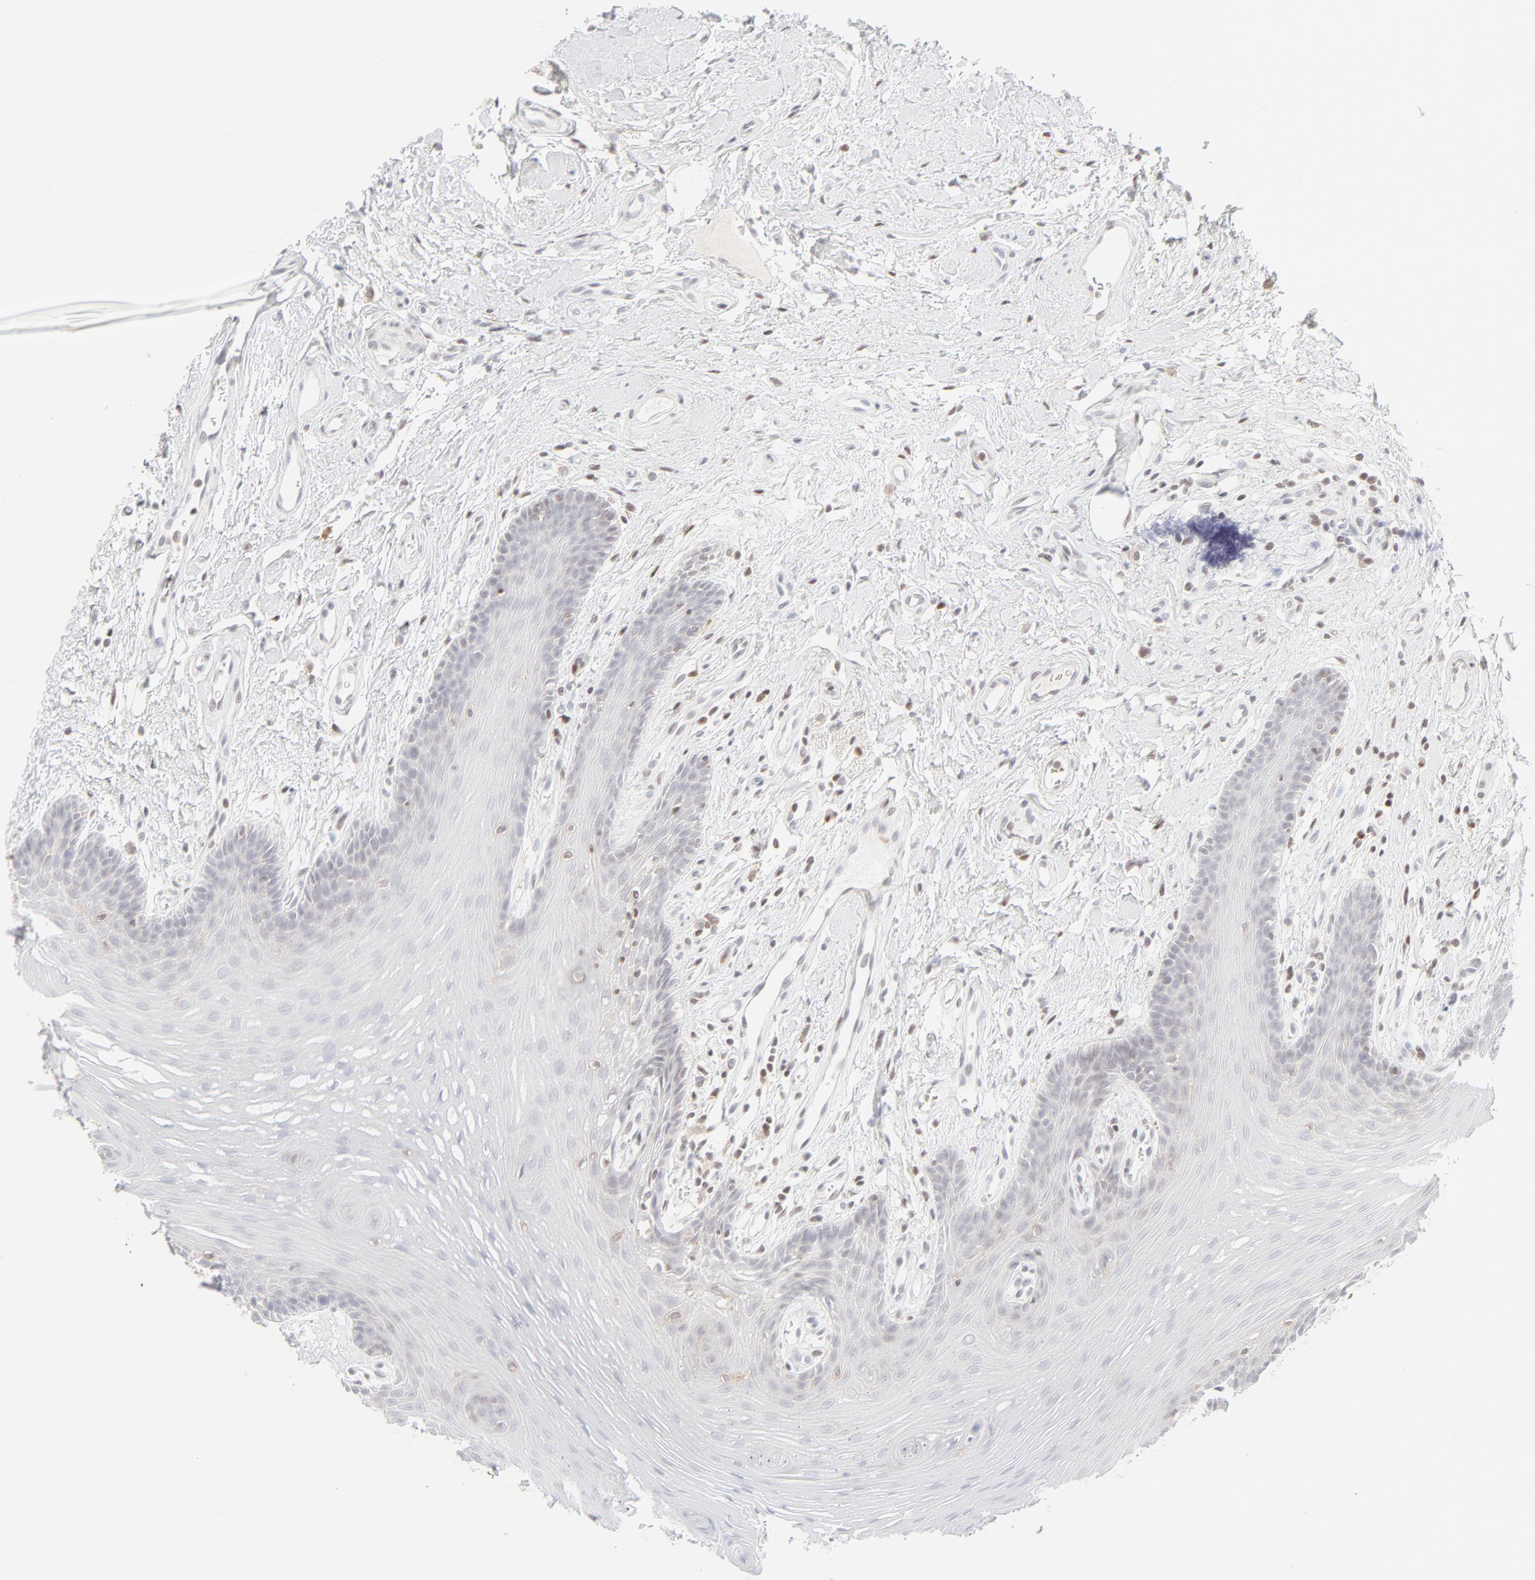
{"staining": {"intensity": "negative", "quantity": "none", "location": "none"}, "tissue": "oral mucosa", "cell_type": "Squamous epithelial cells", "image_type": "normal", "snomed": [{"axis": "morphology", "description": "Normal tissue, NOS"}, {"axis": "topography", "description": "Oral tissue"}], "caption": "IHC photomicrograph of benign oral mucosa stained for a protein (brown), which shows no positivity in squamous epithelial cells.", "gene": "PRKCB", "patient": {"sex": "male", "age": 62}}